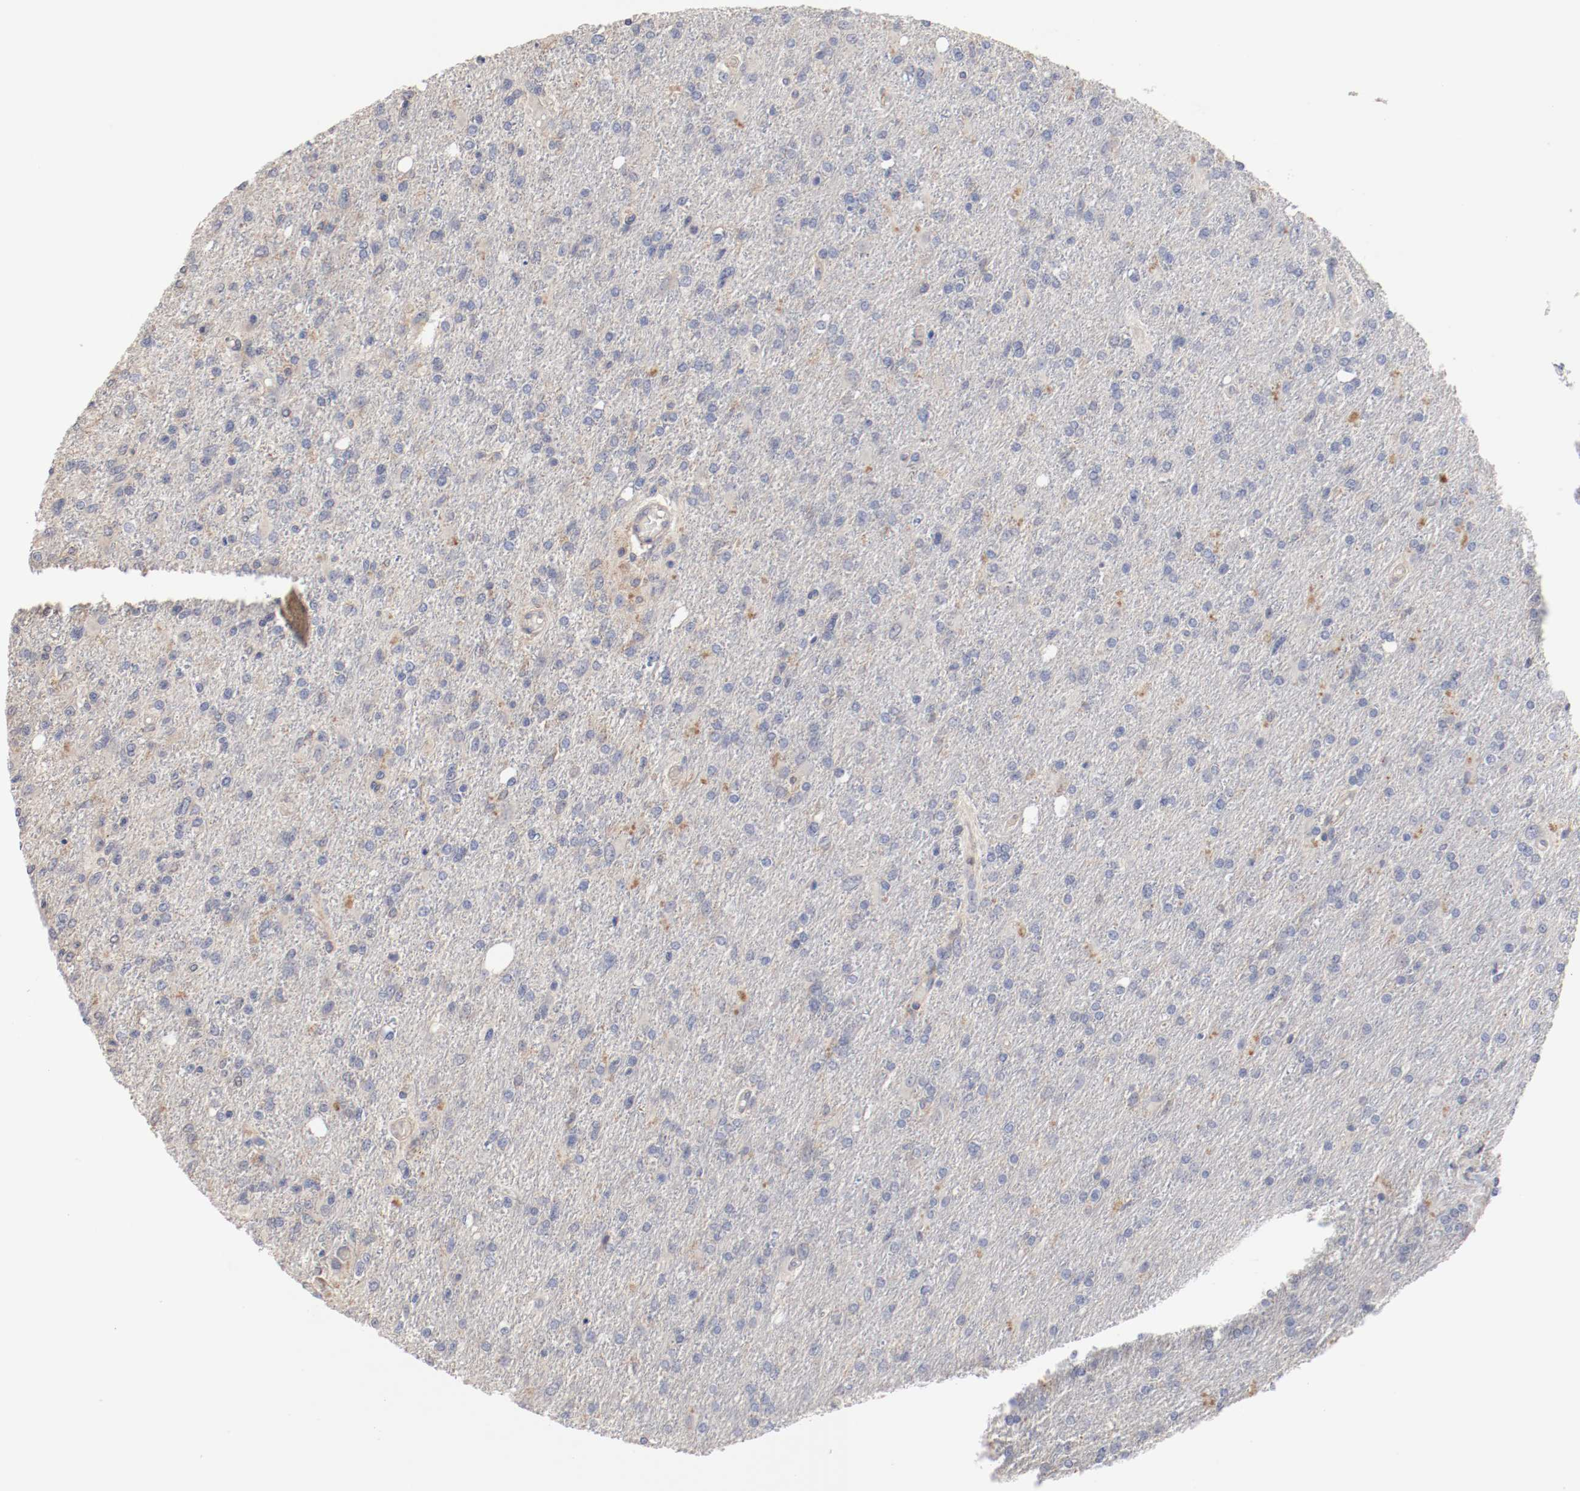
{"staining": {"intensity": "negative", "quantity": "none", "location": "none"}, "tissue": "glioma", "cell_type": "Tumor cells", "image_type": "cancer", "snomed": [{"axis": "morphology", "description": "Glioma, malignant, High grade"}, {"axis": "topography", "description": "Cerebral cortex"}], "caption": "DAB immunohistochemical staining of glioma reveals no significant positivity in tumor cells.", "gene": "CBL", "patient": {"sex": "male", "age": 76}}